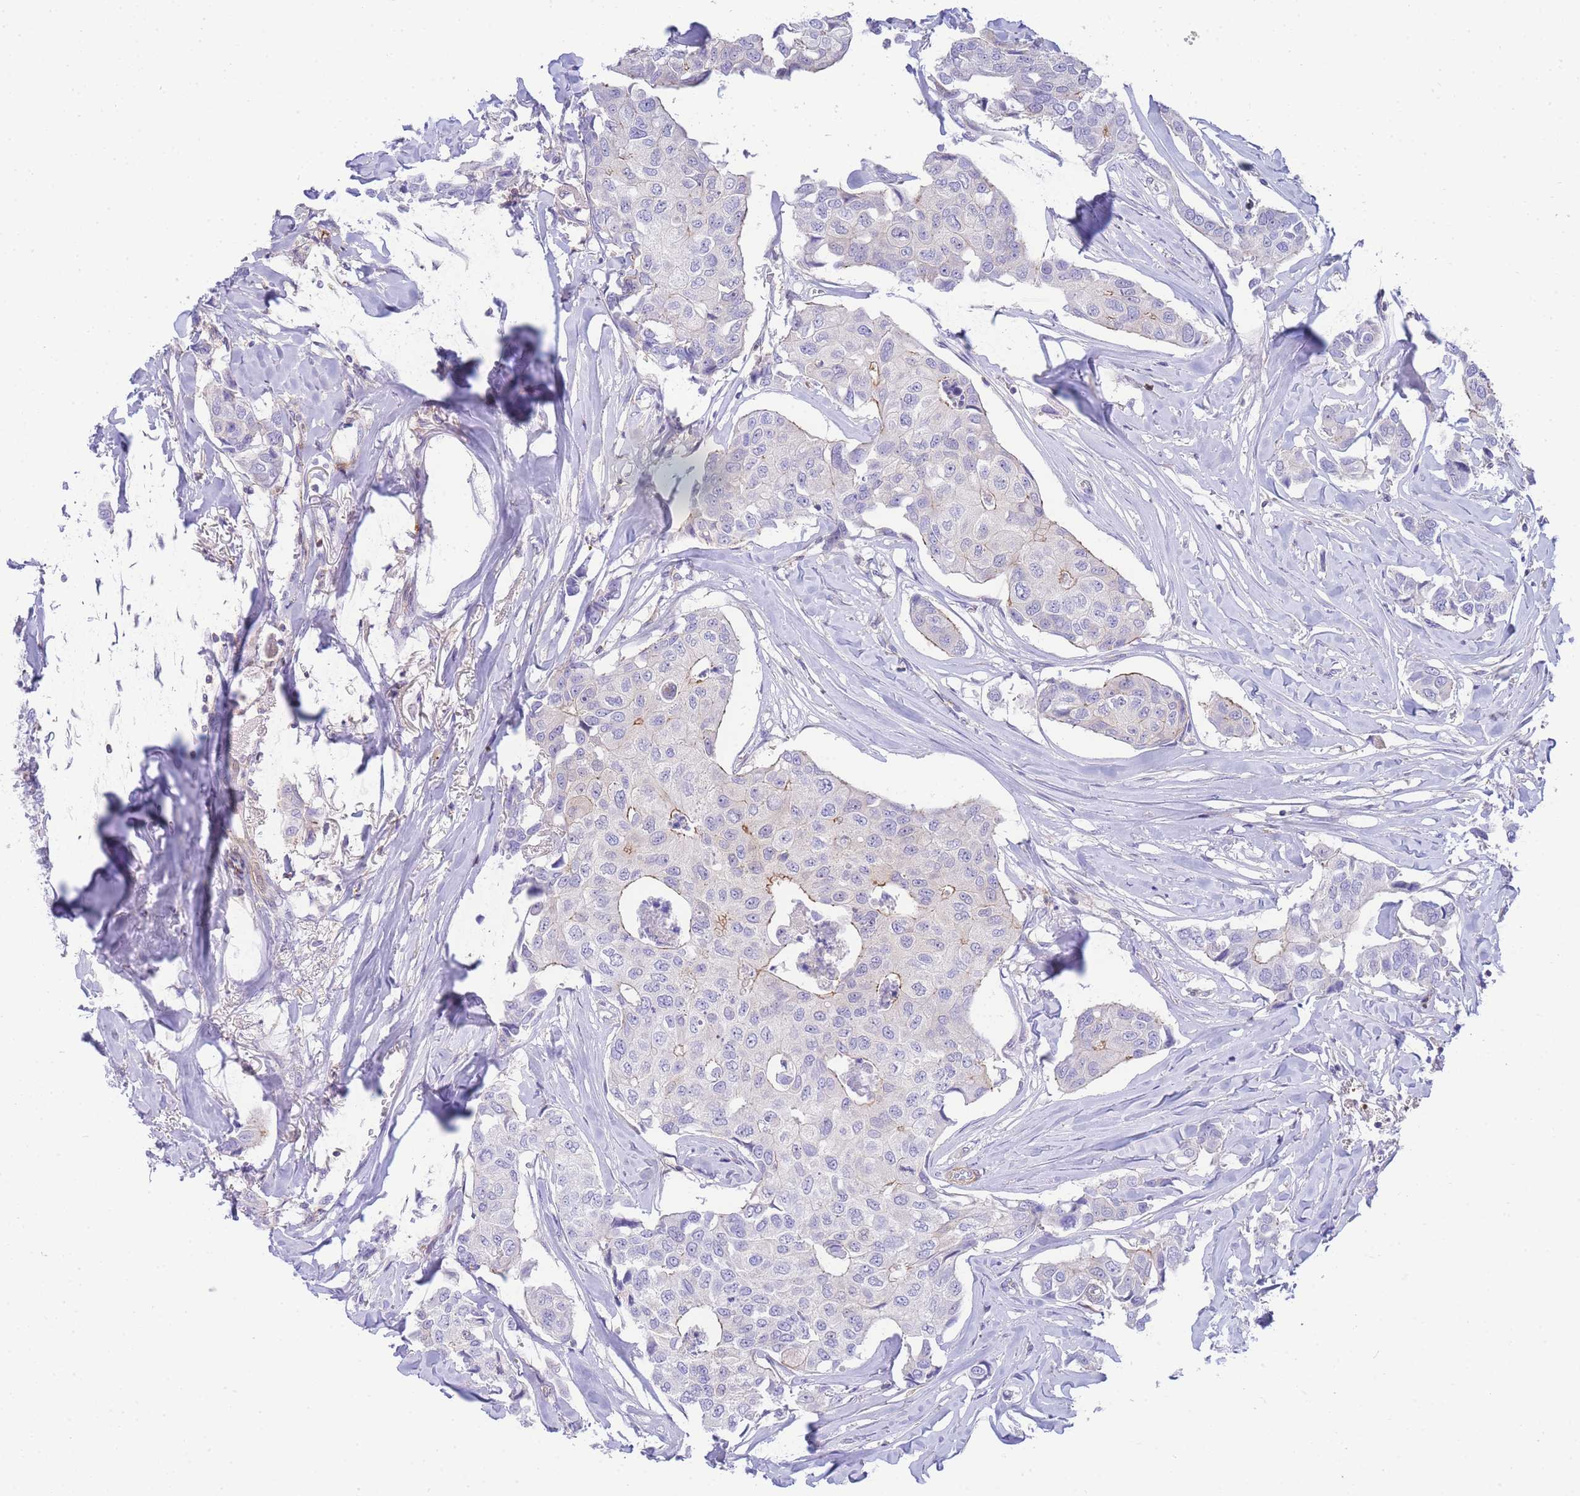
{"staining": {"intensity": "weak", "quantity": "<25%", "location": "cytoplasmic/membranous"}, "tissue": "breast cancer", "cell_type": "Tumor cells", "image_type": "cancer", "snomed": [{"axis": "morphology", "description": "Duct carcinoma"}, {"axis": "topography", "description": "Breast"}], "caption": "Tumor cells are negative for protein expression in human infiltrating ductal carcinoma (breast).", "gene": "FBN3", "patient": {"sex": "female", "age": 80}}